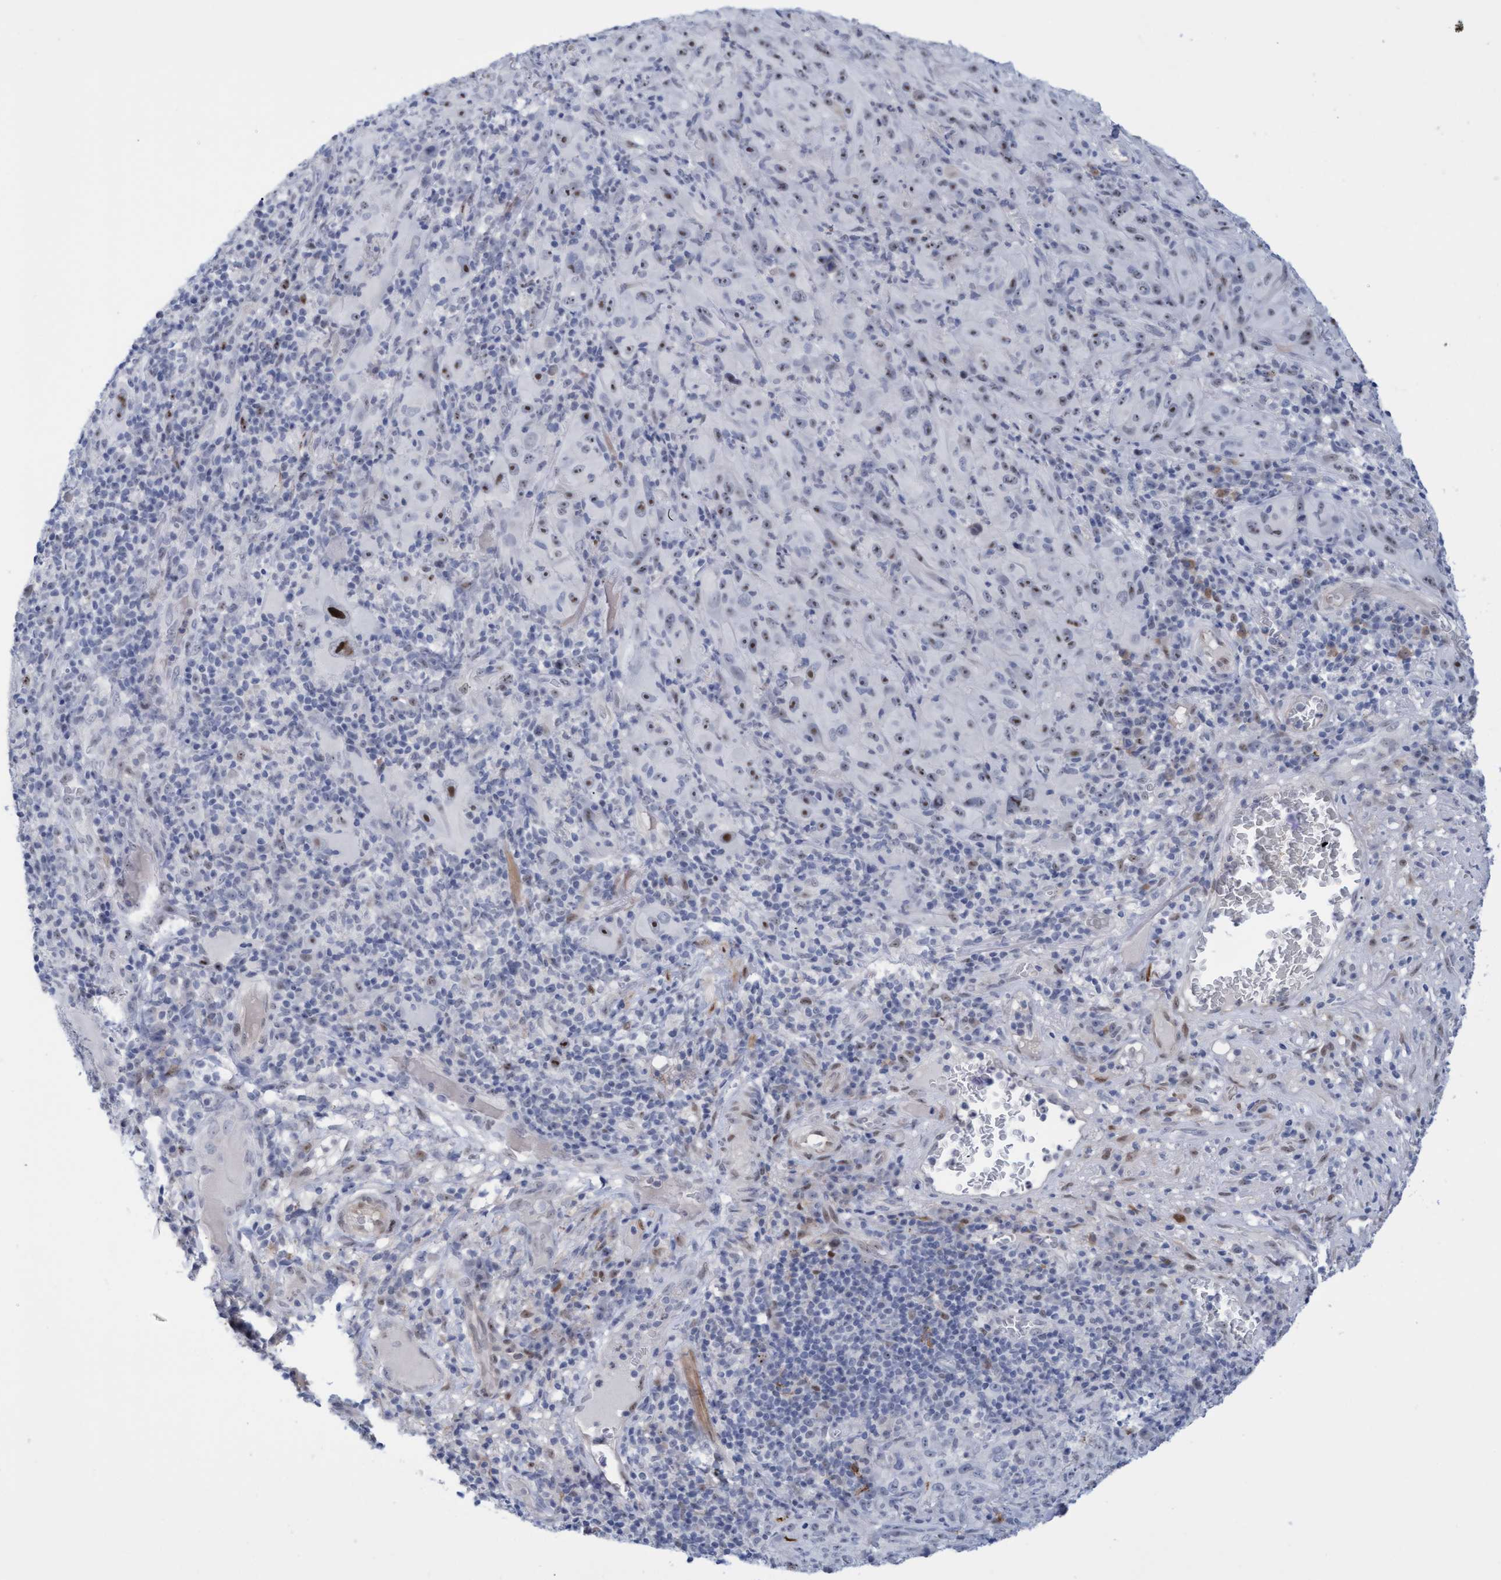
{"staining": {"intensity": "moderate", "quantity": "25%-75%", "location": "nuclear"}, "tissue": "melanoma", "cell_type": "Tumor cells", "image_type": "cancer", "snomed": [{"axis": "morphology", "description": "Malignant melanoma, NOS"}, {"axis": "topography", "description": "Skin of head"}], "caption": "A high-resolution micrograph shows IHC staining of malignant melanoma, which shows moderate nuclear expression in approximately 25%-75% of tumor cells. (Stains: DAB in brown, nuclei in blue, Microscopy: brightfield microscopy at high magnification).", "gene": "PINX1", "patient": {"sex": "male", "age": 96}}